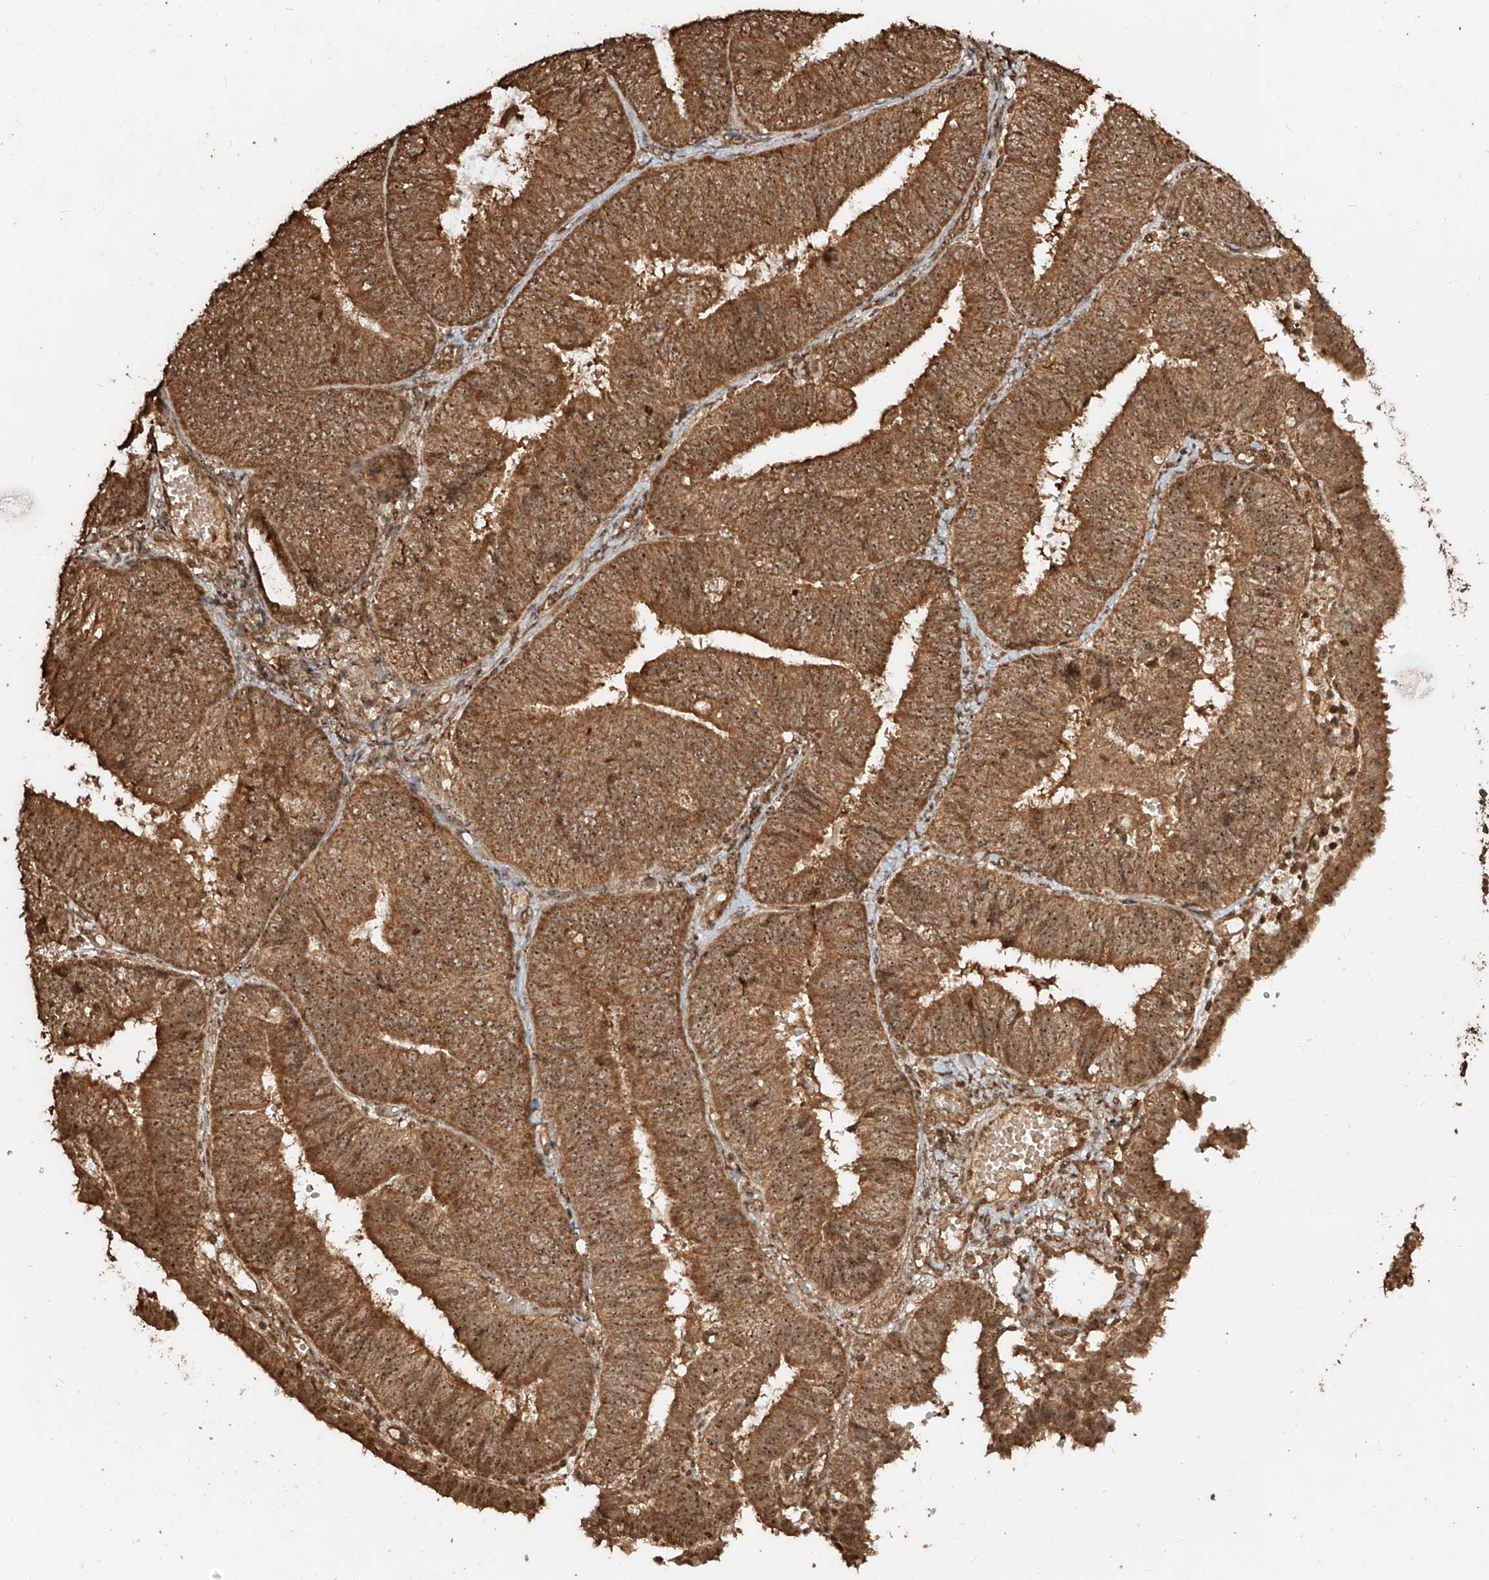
{"staining": {"intensity": "moderate", "quantity": ">75%", "location": "cytoplasmic/membranous,nuclear"}, "tissue": "endometrial cancer", "cell_type": "Tumor cells", "image_type": "cancer", "snomed": [{"axis": "morphology", "description": "Adenocarcinoma, NOS"}, {"axis": "topography", "description": "Endometrium"}], "caption": "Endometrial cancer (adenocarcinoma) stained for a protein shows moderate cytoplasmic/membranous and nuclear positivity in tumor cells. (DAB IHC with brightfield microscopy, high magnification).", "gene": "ZNF660", "patient": {"sex": "female", "age": 58}}